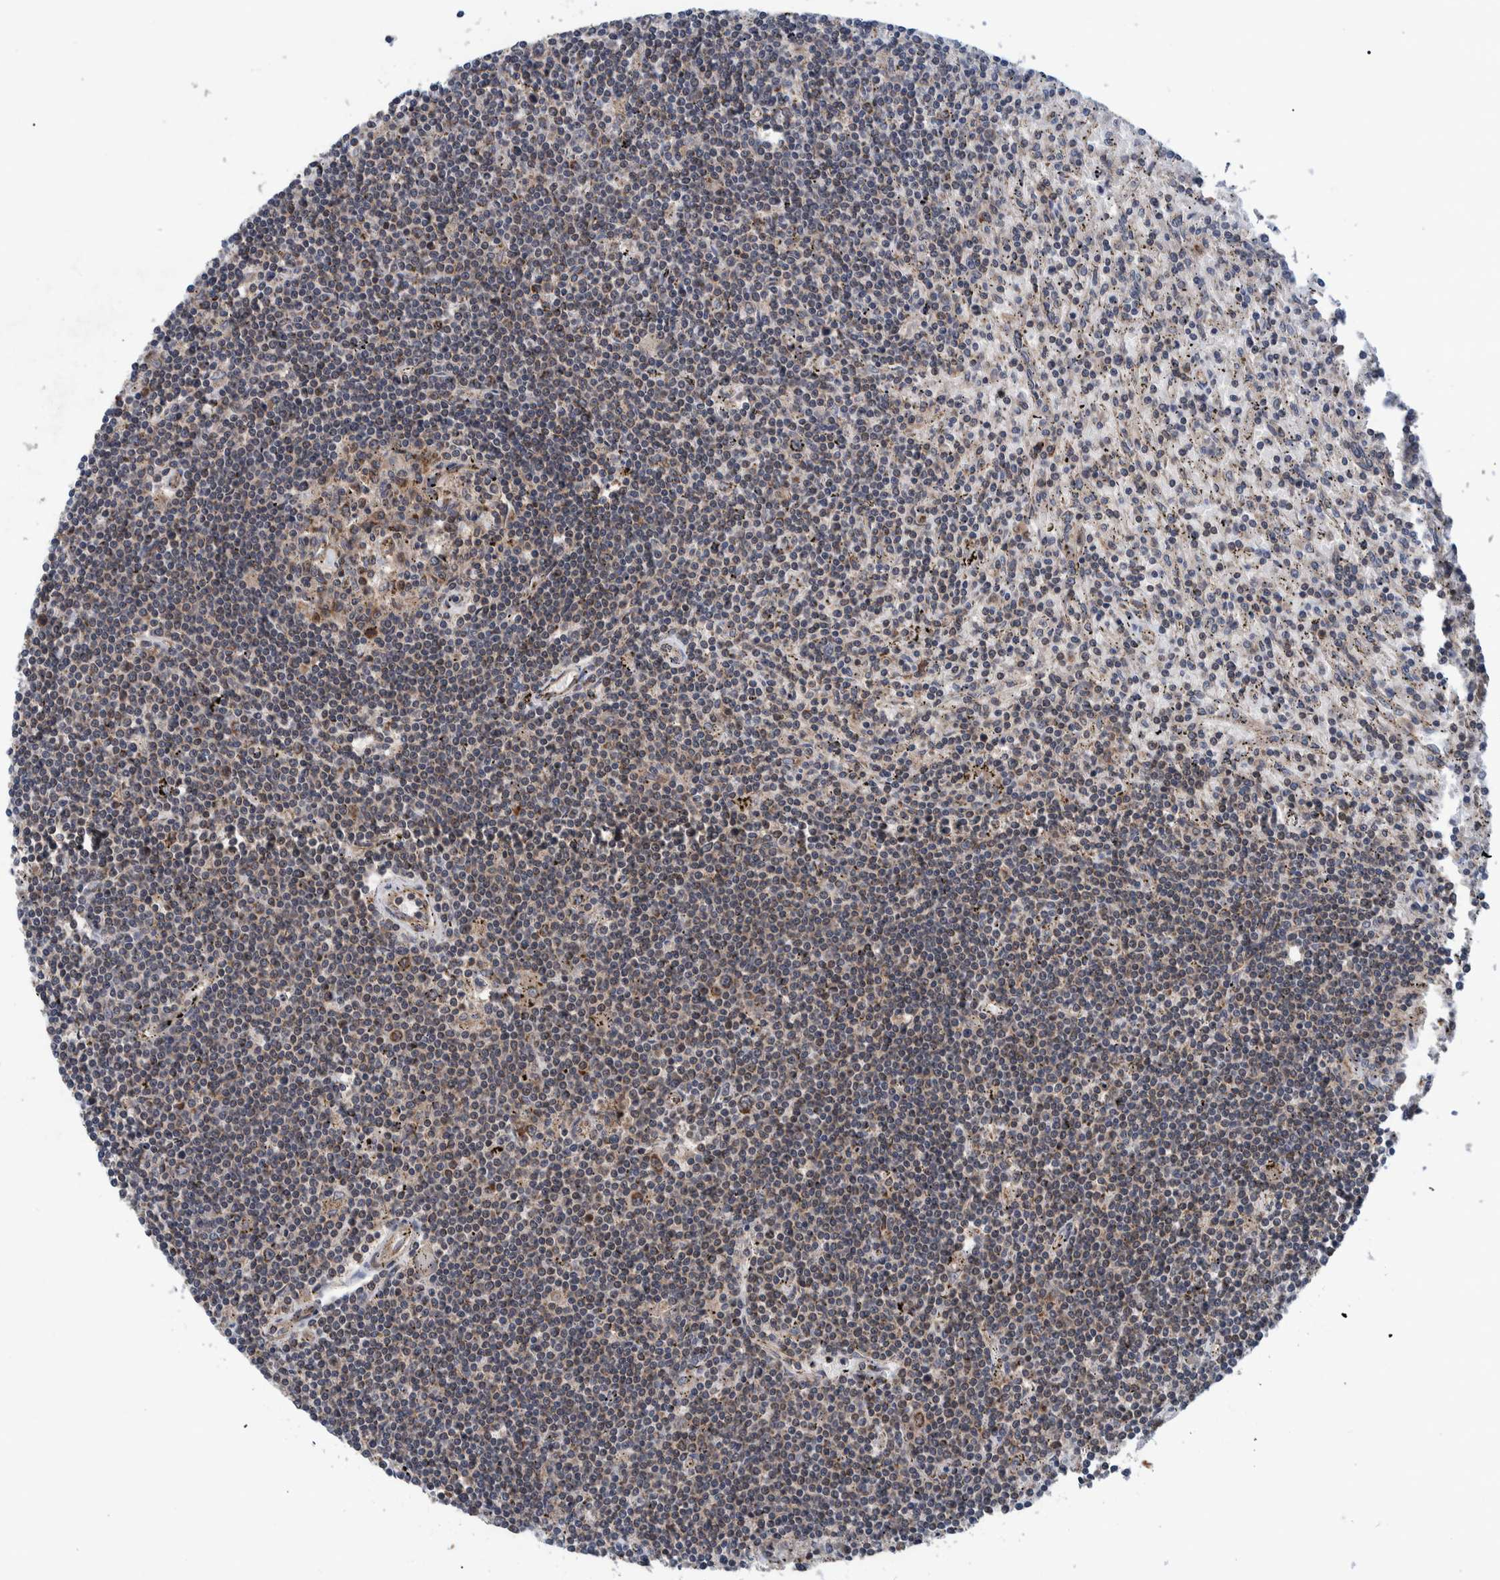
{"staining": {"intensity": "weak", "quantity": "<25%", "location": "cytoplasmic/membranous"}, "tissue": "lymphoma", "cell_type": "Tumor cells", "image_type": "cancer", "snomed": [{"axis": "morphology", "description": "Malignant lymphoma, non-Hodgkin's type, Low grade"}, {"axis": "topography", "description": "Spleen"}], "caption": "This is a image of immunohistochemistry (IHC) staining of lymphoma, which shows no positivity in tumor cells. The staining is performed using DAB (3,3'-diaminobenzidine) brown chromogen with nuclei counter-stained in using hematoxylin.", "gene": "MRPS7", "patient": {"sex": "male", "age": 76}}